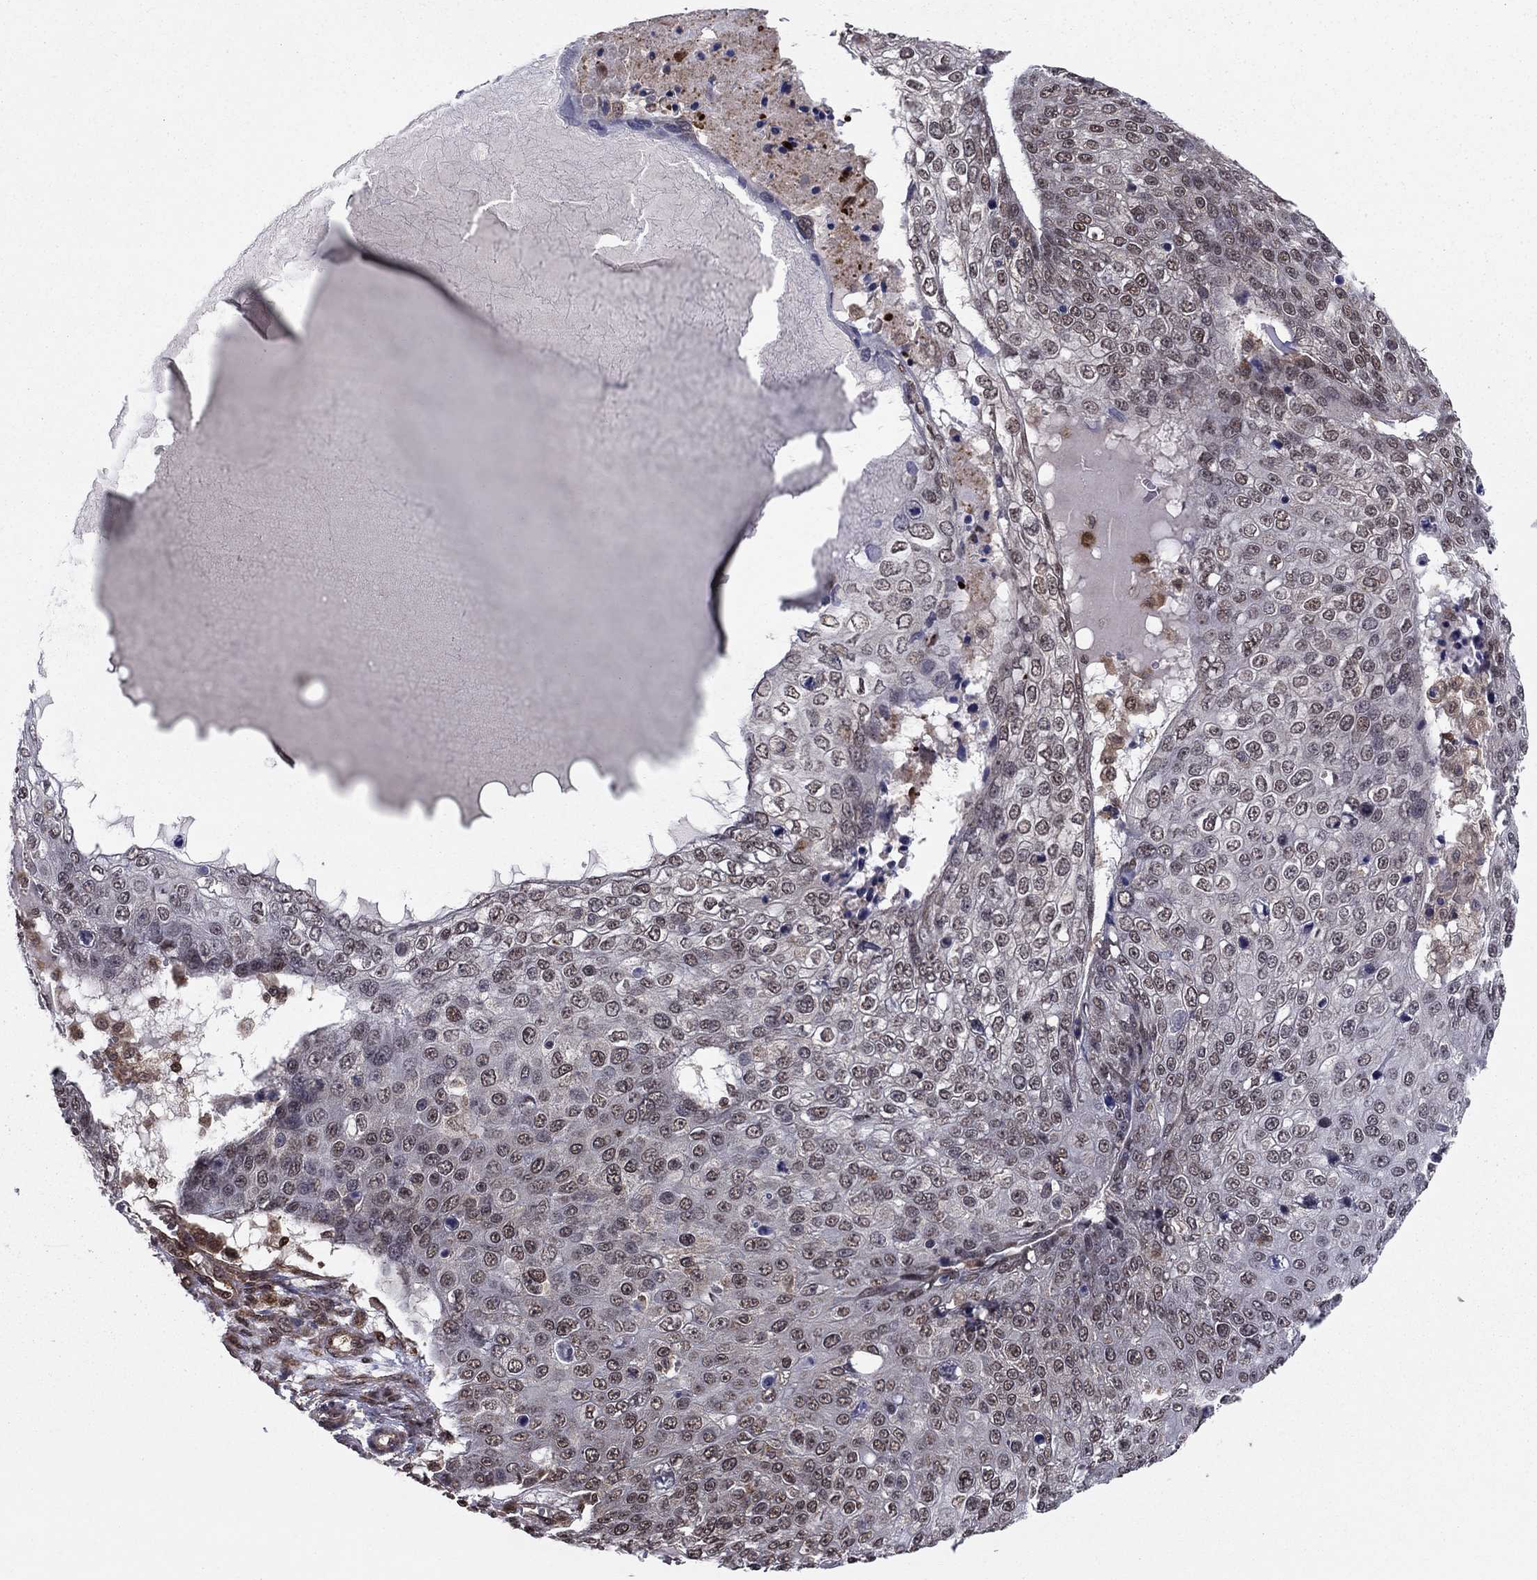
{"staining": {"intensity": "moderate", "quantity": "<25%", "location": "nuclear"}, "tissue": "skin cancer", "cell_type": "Tumor cells", "image_type": "cancer", "snomed": [{"axis": "morphology", "description": "Squamous cell carcinoma, NOS"}, {"axis": "topography", "description": "Skin"}], "caption": "Brown immunohistochemical staining in skin squamous cell carcinoma shows moderate nuclear positivity in about <25% of tumor cells.", "gene": "SSX2IP", "patient": {"sex": "male", "age": 71}}